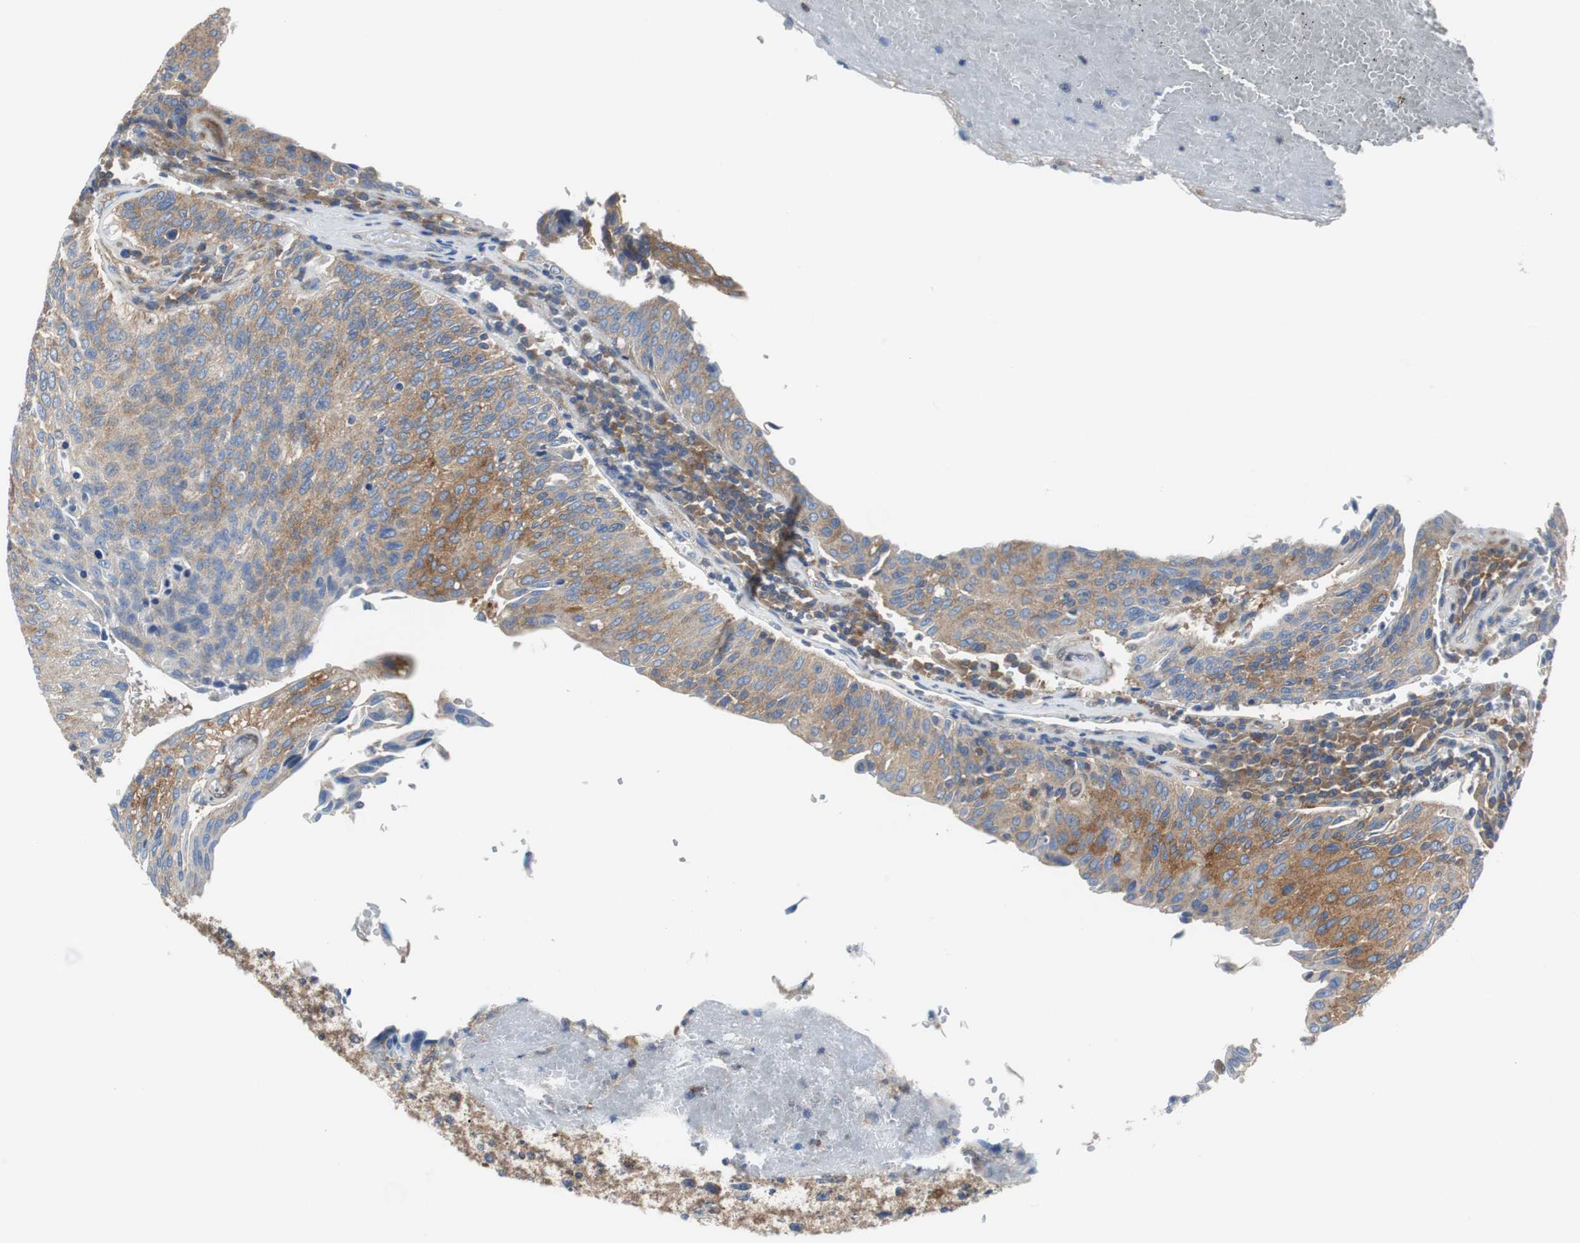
{"staining": {"intensity": "strong", "quantity": ">75%", "location": "cytoplasmic/membranous"}, "tissue": "urothelial cancer", "cell_type": "Tumor cells", "image_type": "cancer", "snomed": [{"axis": "morphology", "description": "Urothelial carcinoma, High grade"}, {"axis": "topography", "description": "Urinary bladder"}], "caption": "Immunohistochemistry micrograph of neoplastic tissue: human urothelial carcinoma (high-grade) stained using immunohistochemistry exhibits high levels of strong protein expression localized specifically in the cytoplasmic/membranous of tumor cells, appearing as a cytoplasmic/membranous brown color.", "gene": "BRAF", "patient": {"sex": "male", "age": 66}}